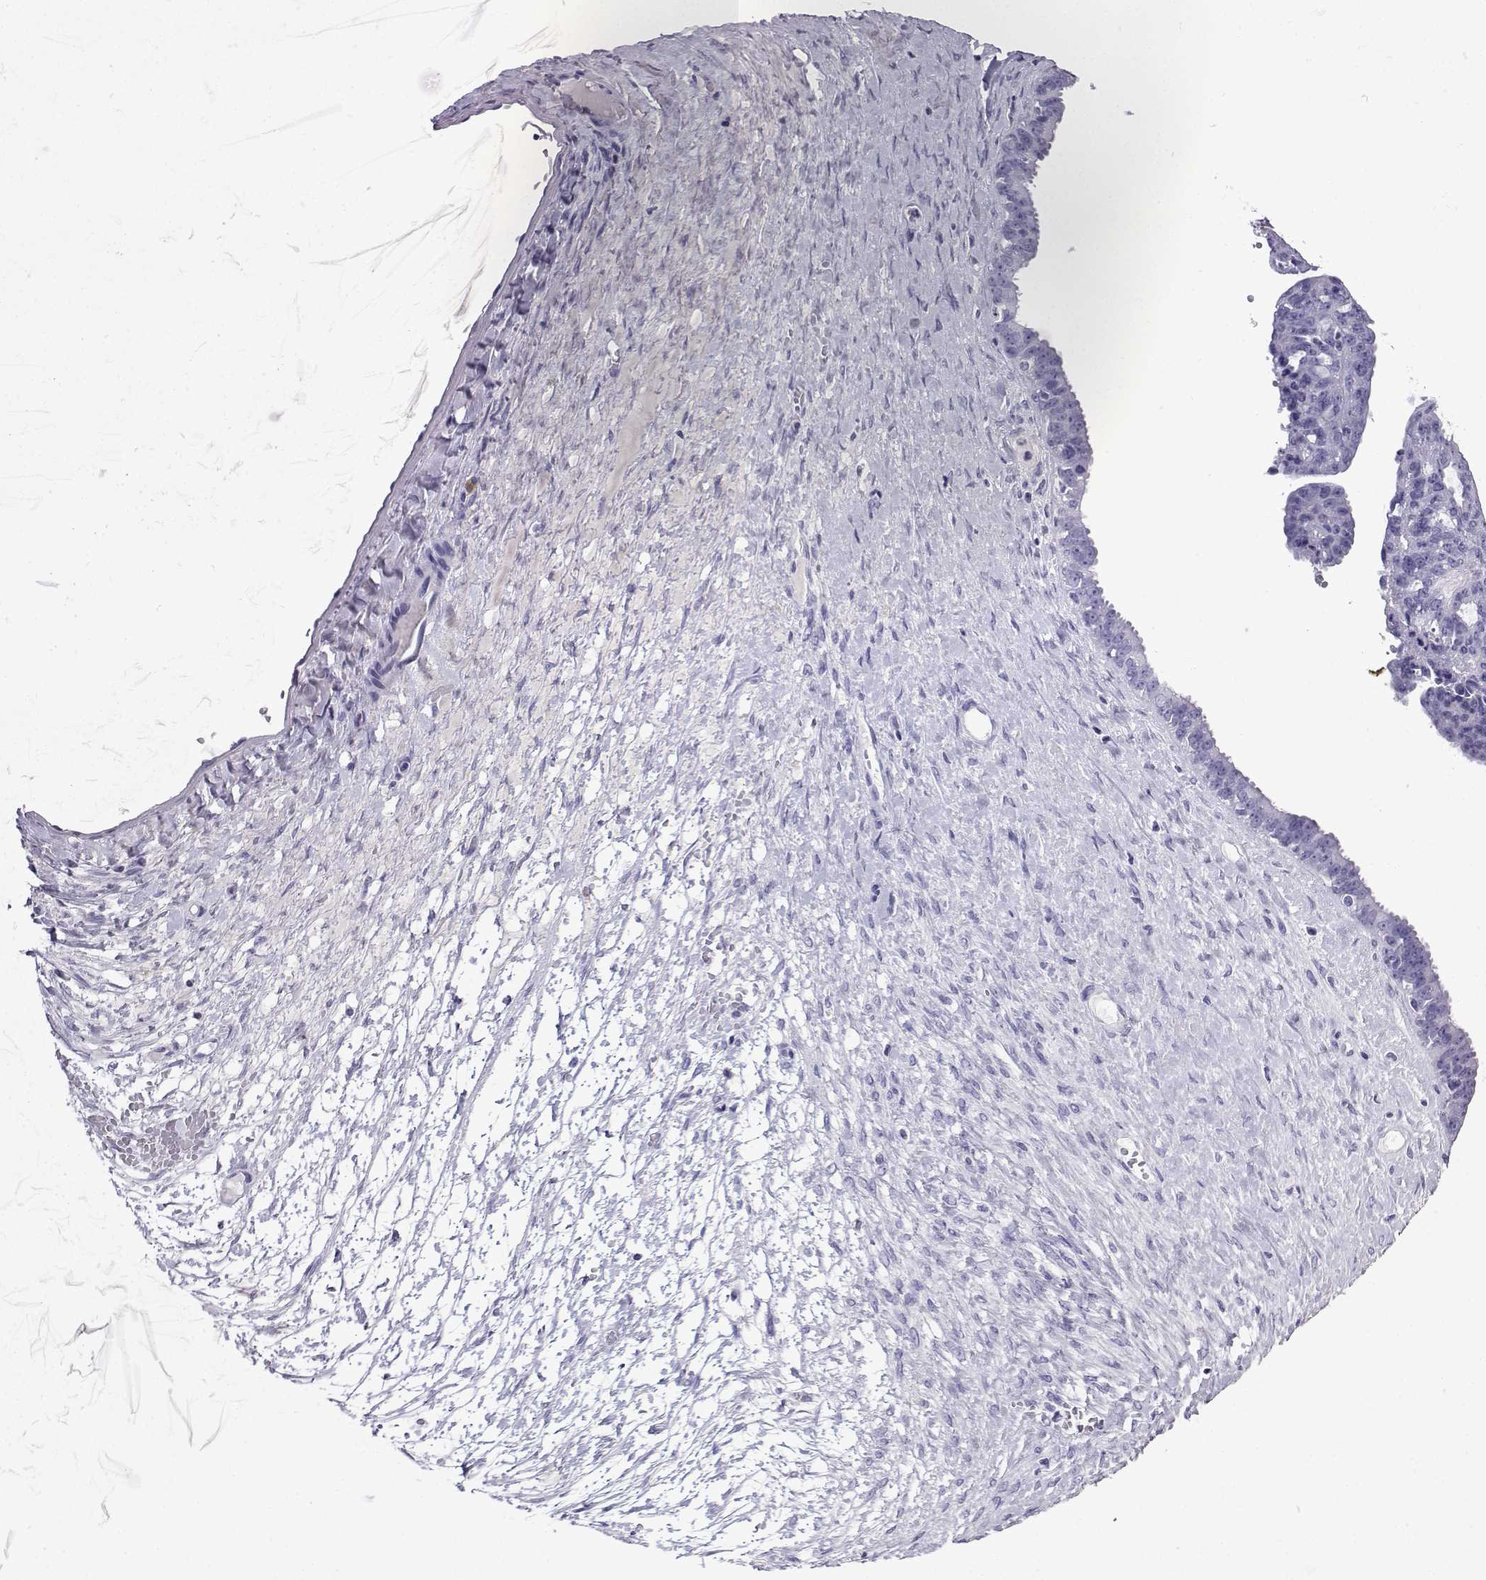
{"staining": {"intensity": "negative", "quantity": "none", "location": "none"}, "tissue": "ovarian cancer", "cell_type": "Tumor cells", "image_type": "cancer", "snomed": [{"axis": "morphology", "description": "Cystadenocarcinoma, serous, NOS"}, {"axis": "topography", "description": "Ovary"}], "caption": "The immunohistochemistry (IHC) micrograph has no significant positivity in tumor cells of ovarian serous cystadenocarcinoma tissue.", "gene": "SLC18A2", "patient": {"sex": "female", "age": 71}}